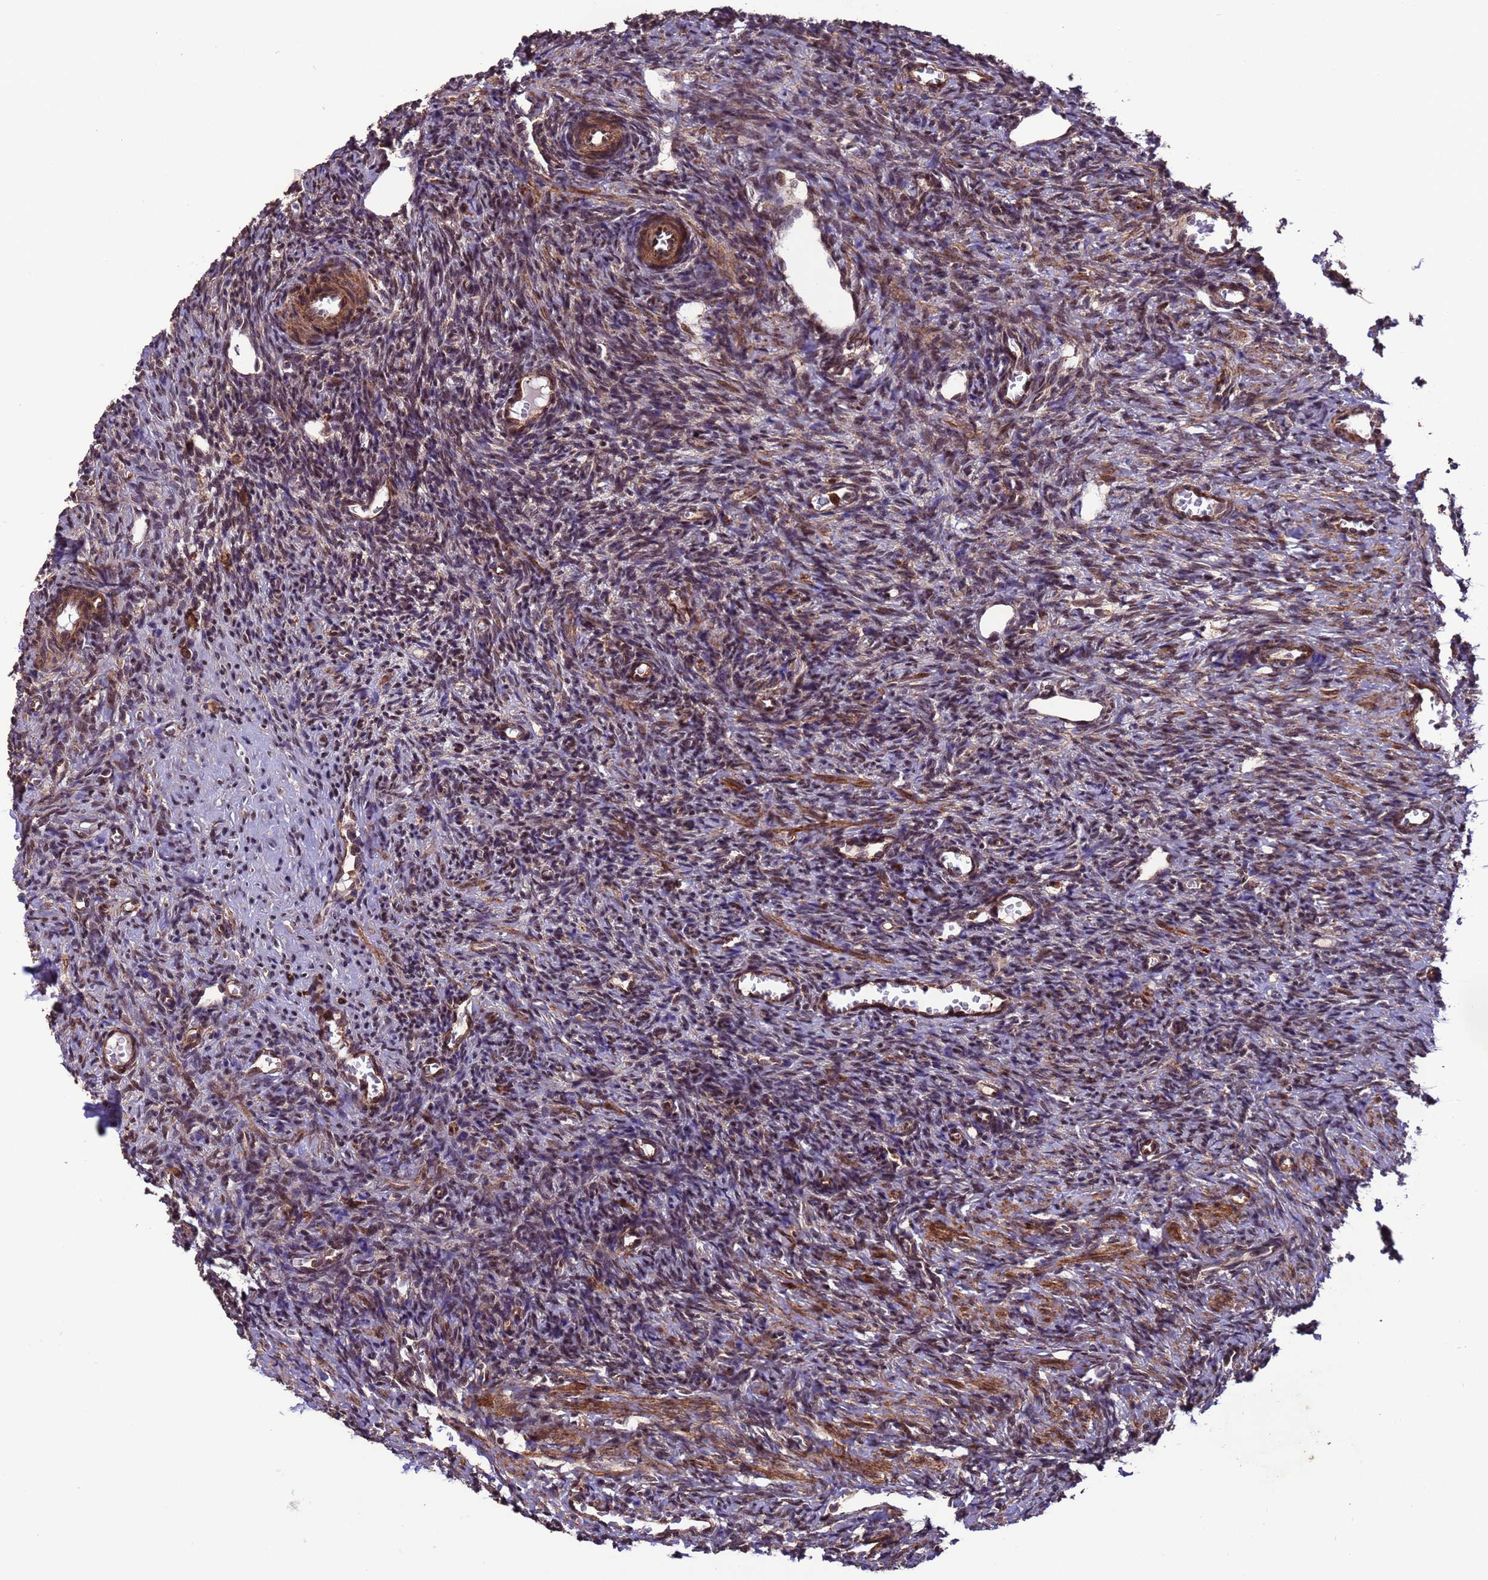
{"staining": {"intensity": "moderate", "quantity": "25%-75%", "location": "nuclear"}, "tissue": "ovary", "cell_type": "Ovarian stroma cells", "image_type": "normal", "snomed": [{"axis": "morphology", "description": "Normal tissue, NOS"}, {"axis": "topography", "description": "Ovary"}], "caption": "Human ovary stained with a protein marker exhibits moderate staining in ovarian stroma cells.", "gene": "VSTM4", "patient": {"sex": "female", "age": 27}}